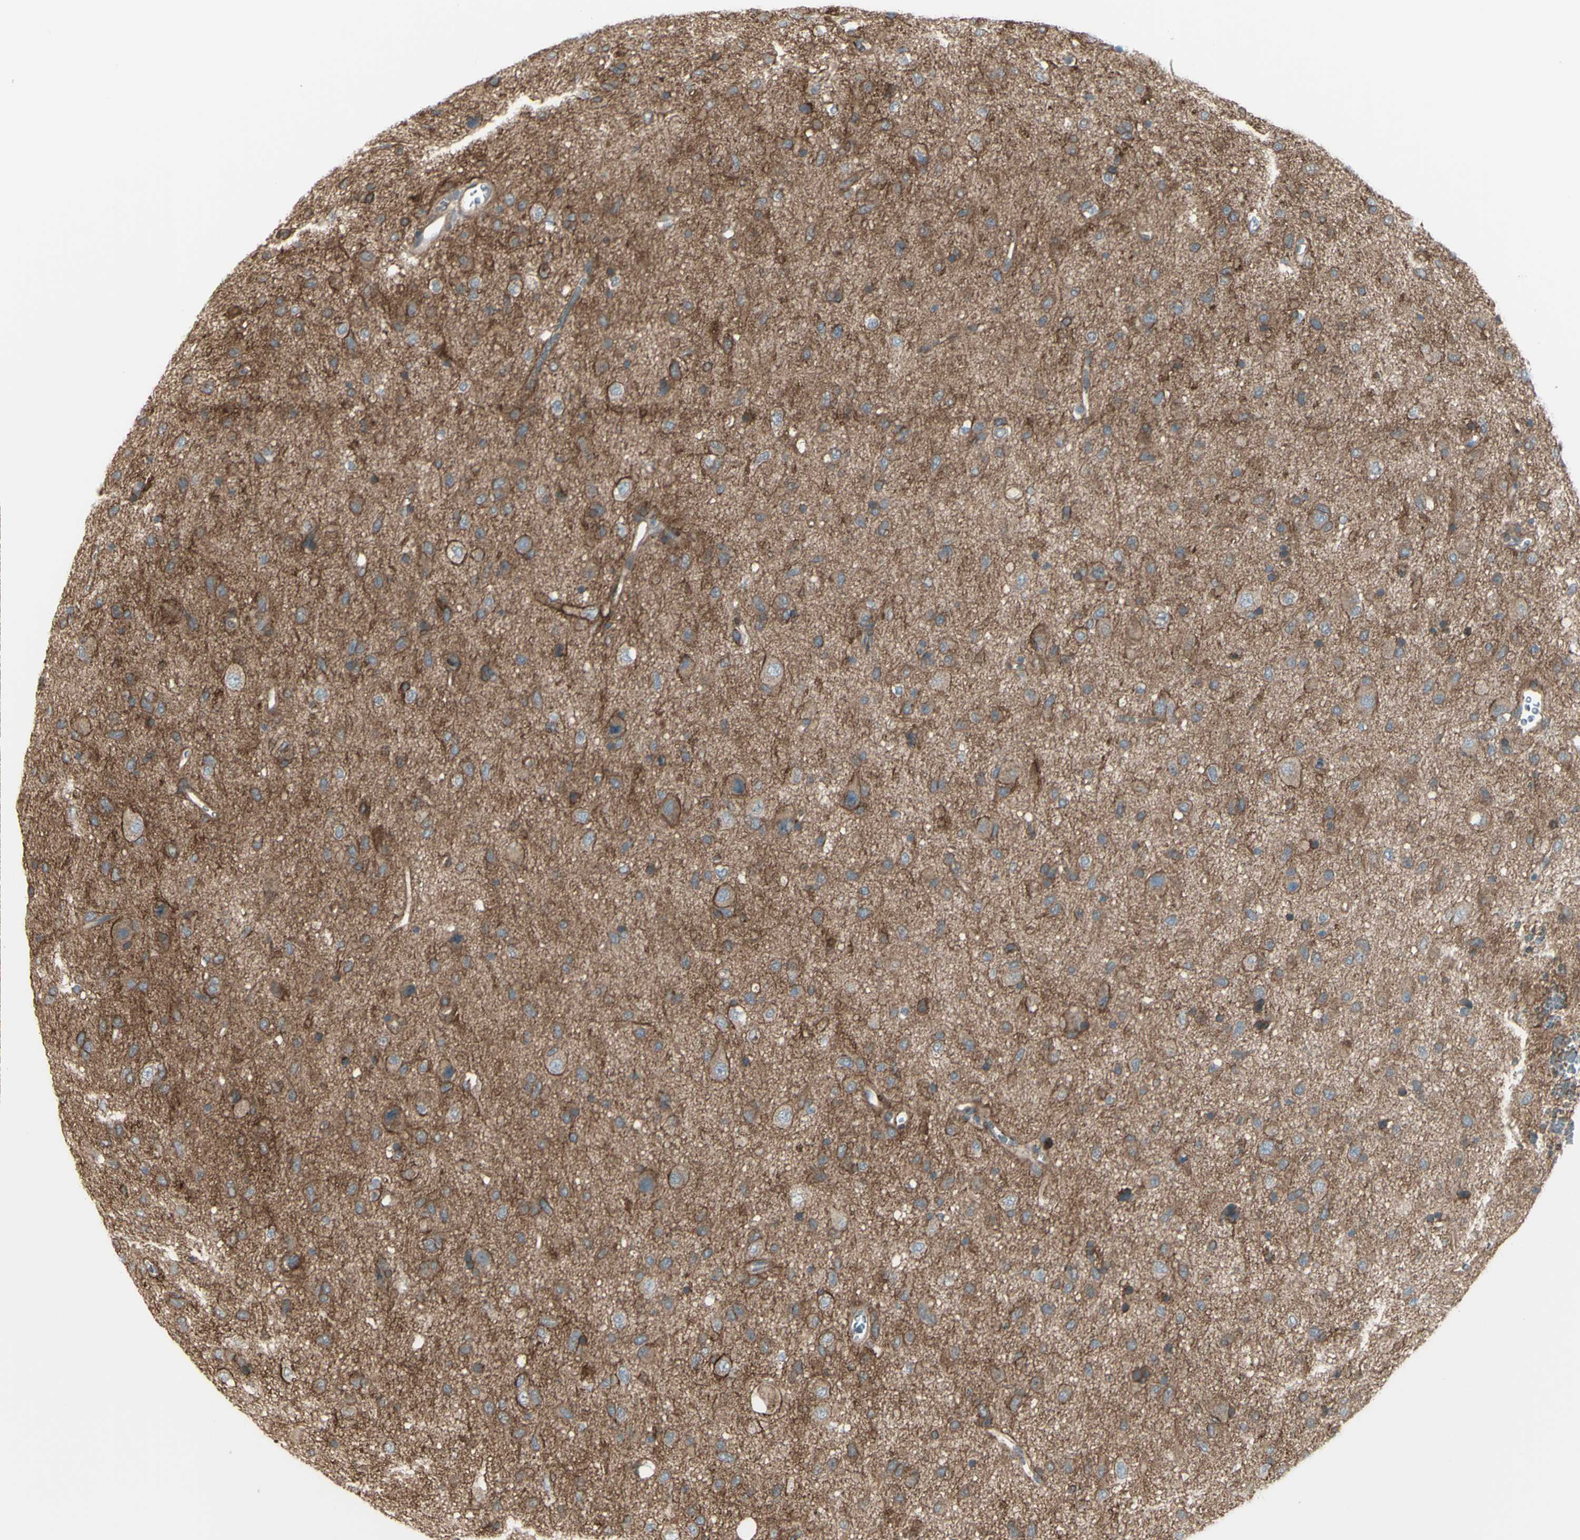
{"staining": {"intensity": "moderate", "quantity": "25%-75%", "location": "cytoplasmic/membranous"}, "tissue": "glioma", "cell_type": "Tumor cells", "image_type": "cancer", "snomed": [{"axis": "morphology", "description": "Glioma, malignant, Low grade"}, {"axis": "topography", "description": "Brain"}], "caption": "A medium amount of moderate cytoplasmic/membranous expression is appreciated in approximately 25%-75% of tumor cells in malignant glioma (low-grade) tissue. The staining is performed using DAB brown chromogen to label protein expression. The nuclei are counter-stained blue using hematoxylin.", "gene": "NAXD", "patient": {"sex": "male", "age": 77}}